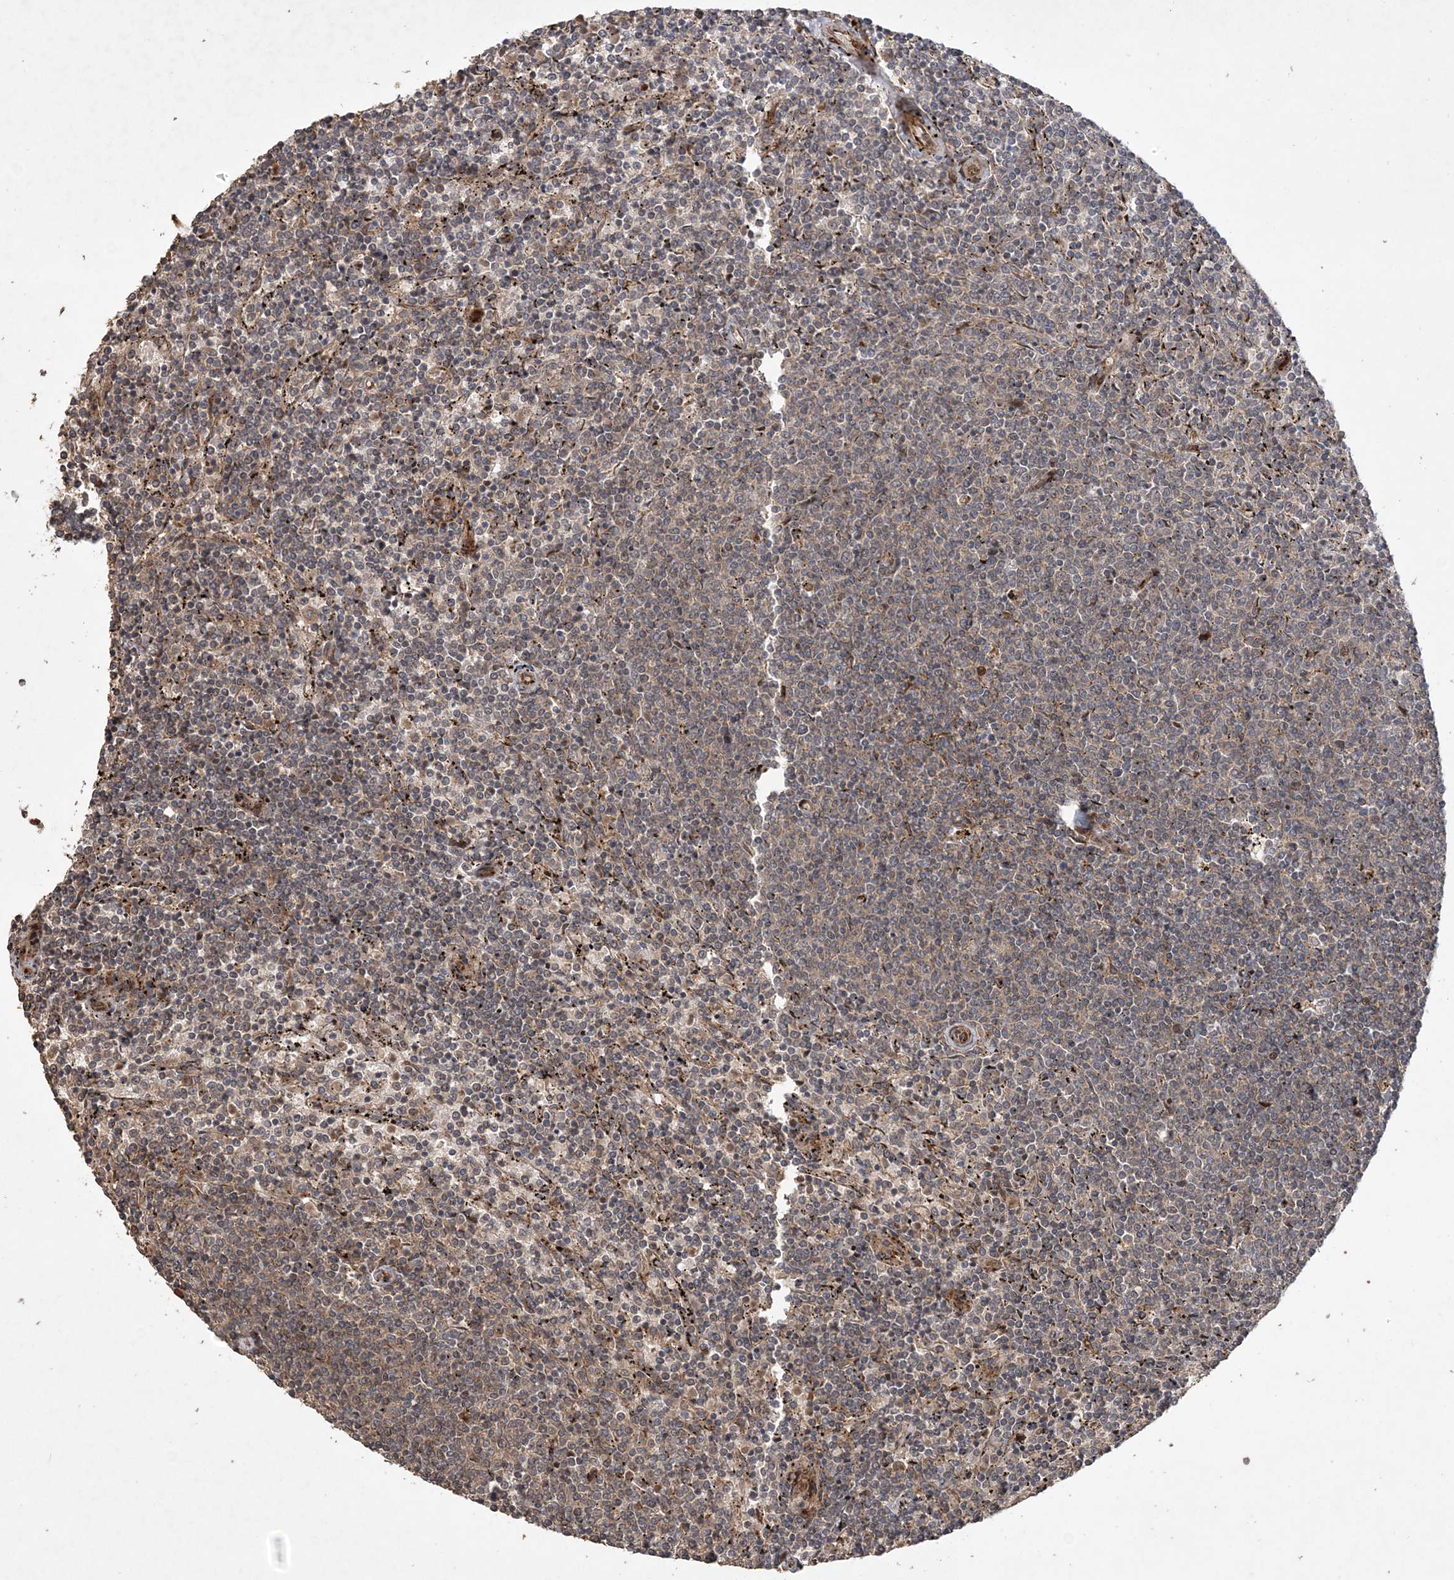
{"staining": {"intensity": "weak", "quantity": "<25%", "location": "cytoplasmic/membranous"}, "tissue": "lymphoma", "cell_type": "Tumor cells", "image_type": "cancer", "snomed": [{"axis": "morphology", "description": "Malignant lymphoma, non-Hodgkin's type, Low grade"}, {"axis": "topography", "description": "Spleen"}], "caption": "Malignant lymphoma, non-Hodgkin's type (low-grade) stained for a protein using immunohistochemistry (IHC) reveals no positivity tumor cells.", "gene": "UBTD2", "patient": {"sex": "female", "age": 50}}